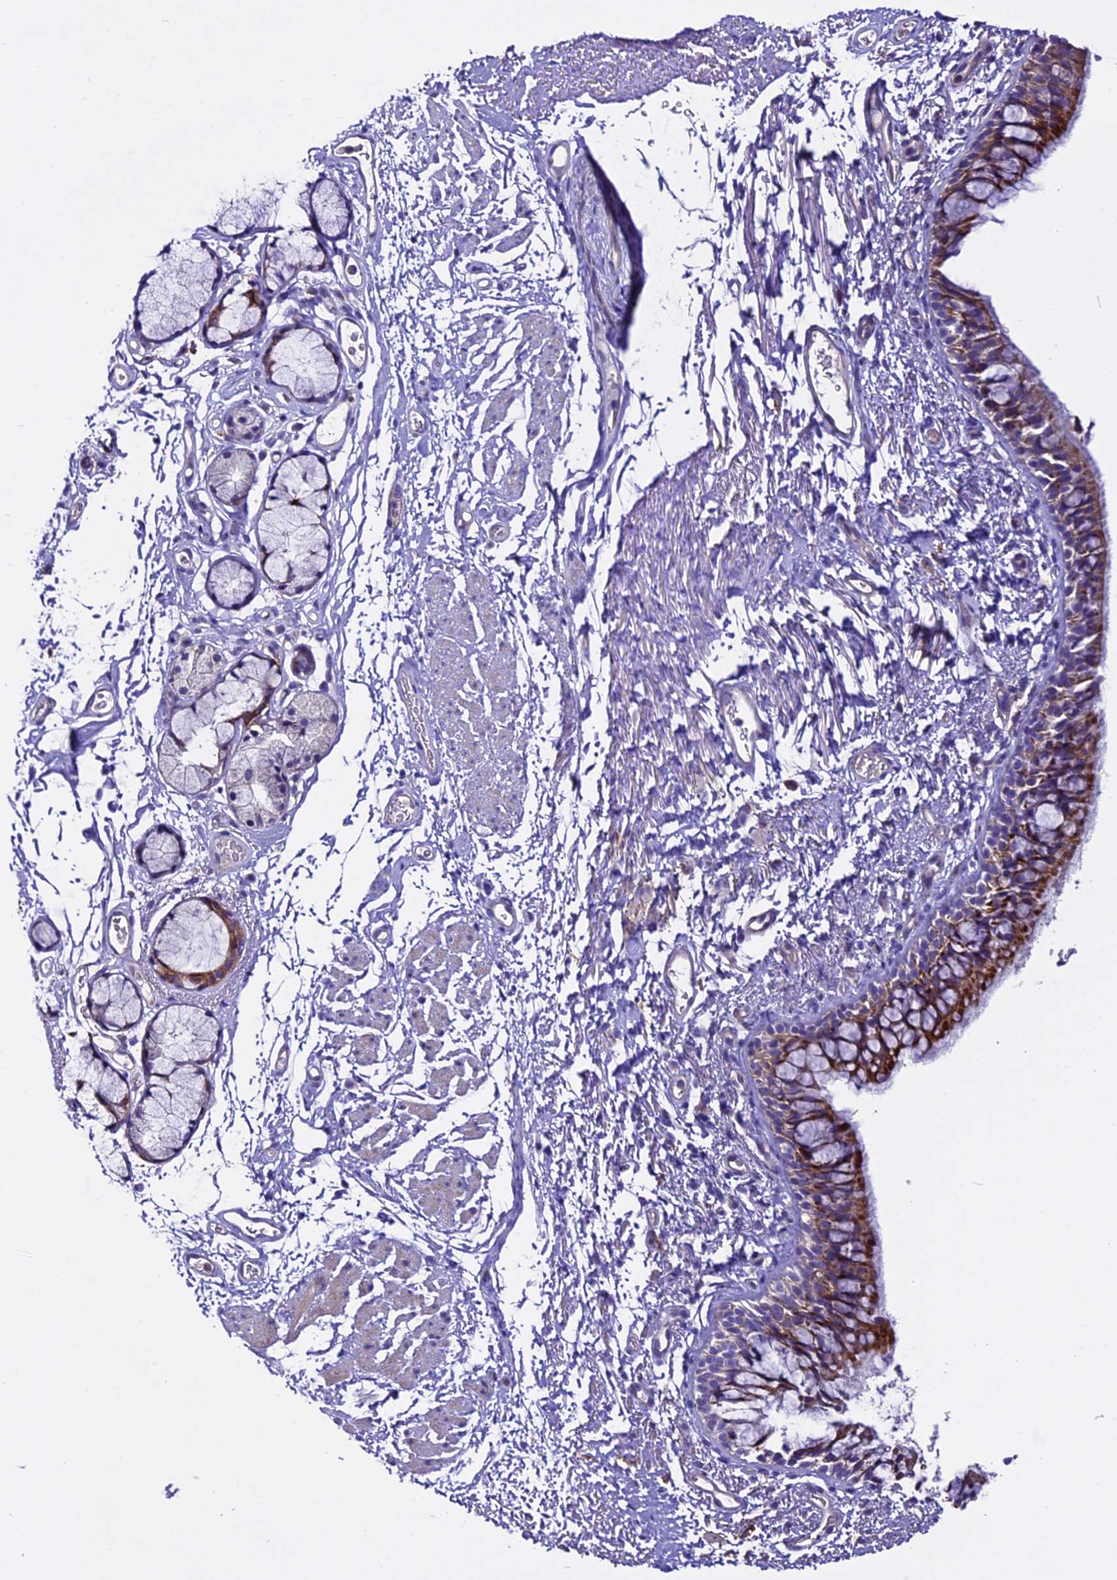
{"staining": {"intensity": "moderate", "quantity": ">75%", "location": "cytoplasmic/membranous"}, "tissue": "bronchus", "cell_type": "Respiratory epithelial cells", "image_type": "normal", "snomed": [{"axis": "morphology", "description": "Normal tissue, NOS"}, {"axis": "topography", "description": "Cartilage tissue"}, {"axis": "topography", "description": "Bronchus"}], "caption": "Immunohistochemical staining of benign human bronchus reveals medium levels of moderate cytoplasmic/membranous staining in about >75% of respiratory epithelial cells.", "gene": "NOD2", "patient": {"sex": "female", "age": 73}}